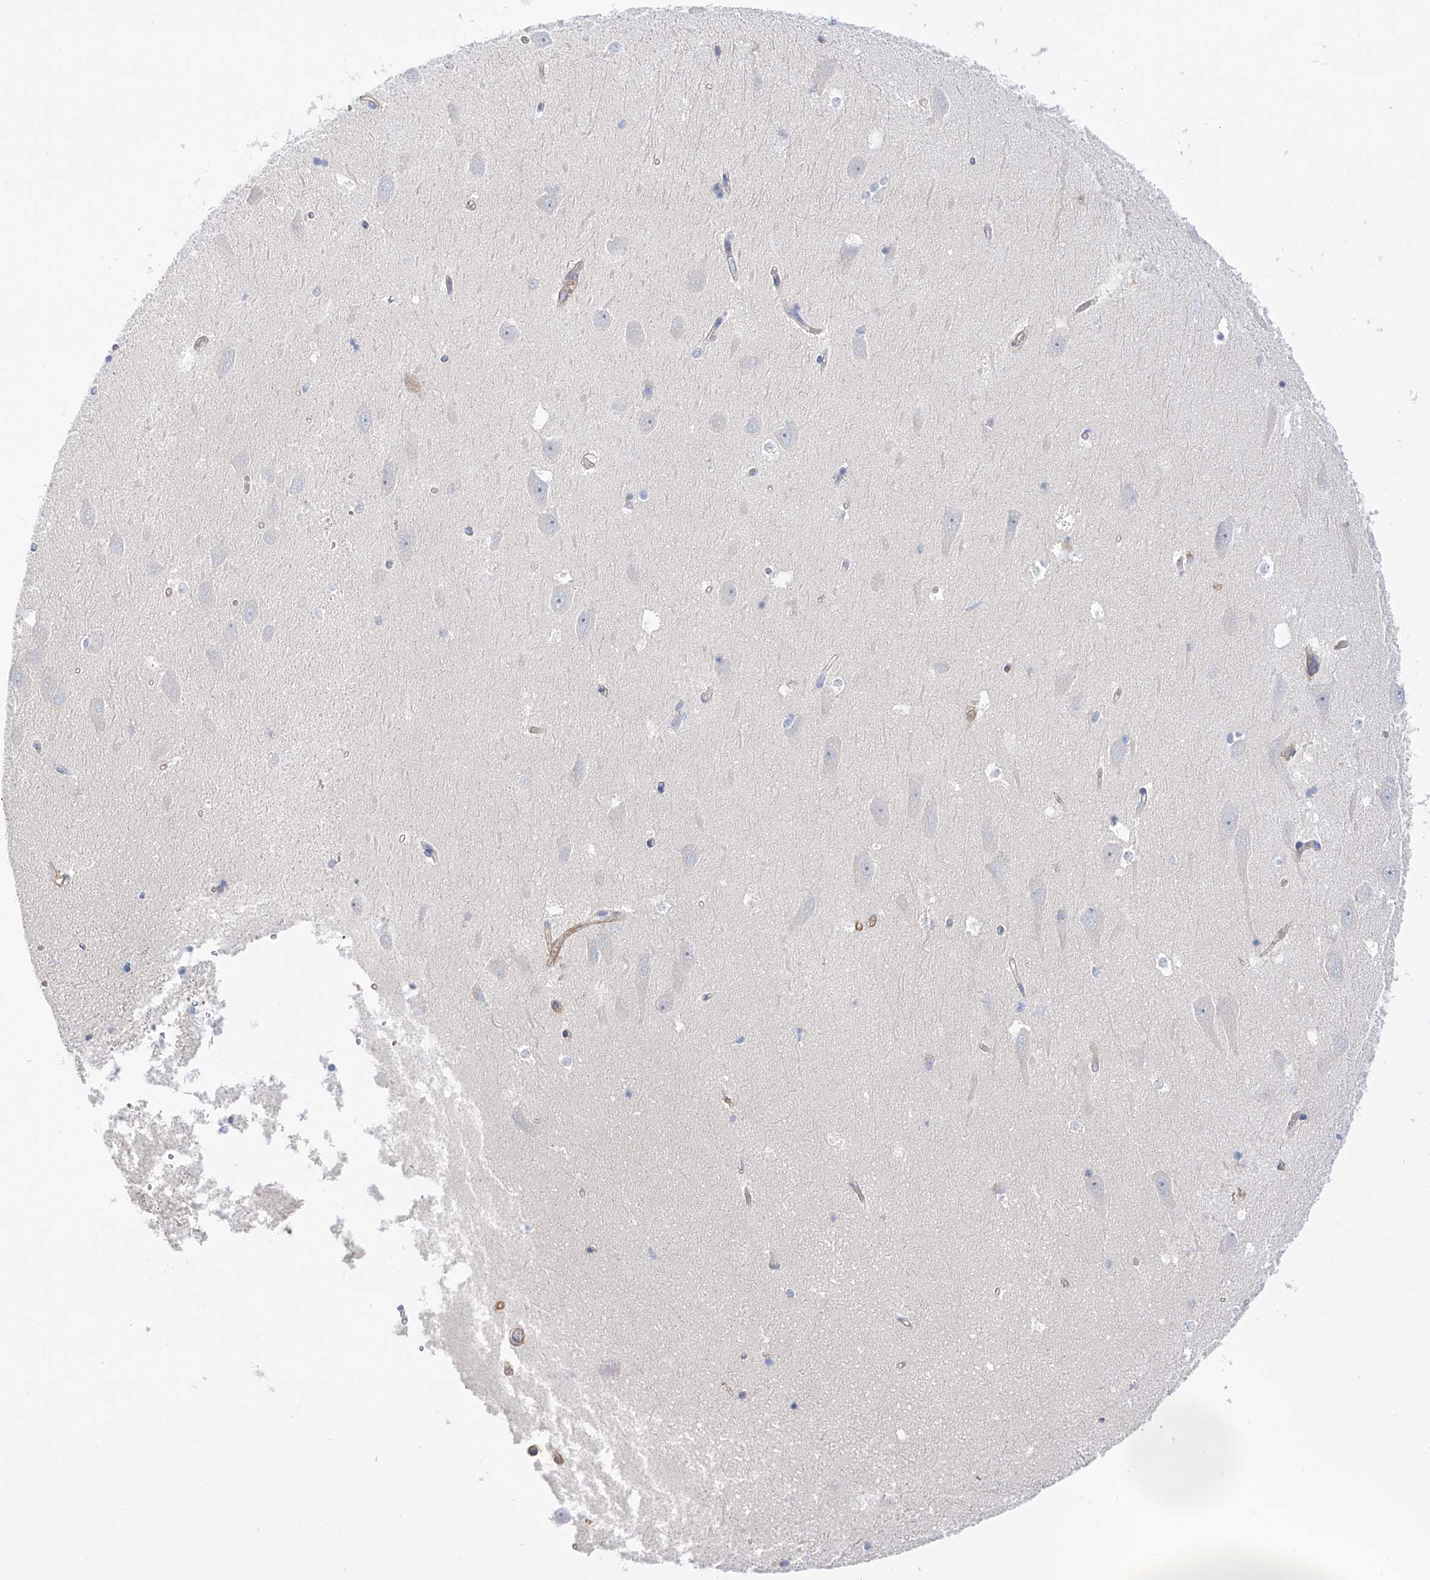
{"staining": {"intensity": "negative", "quantity": "none", "location": "none"}, "tissue": "hippocampus", "cell_type": "Glial cells", "image_type": "normal", "snomed": [{"axis": "morphology", "description": "Normal tissue, NOS"}, {"axis": "topography", "description": "Hippocampus"}], "caption": "Immunohistochemical staining of unremarkable human hippocampus demonstrates no significant staining in glial cells. (DAB immunohistochemistry visualized using brightfield microscopy, high magnification).", "gene": "LCA5", "patient": {"sex": "male", "age": 45}}